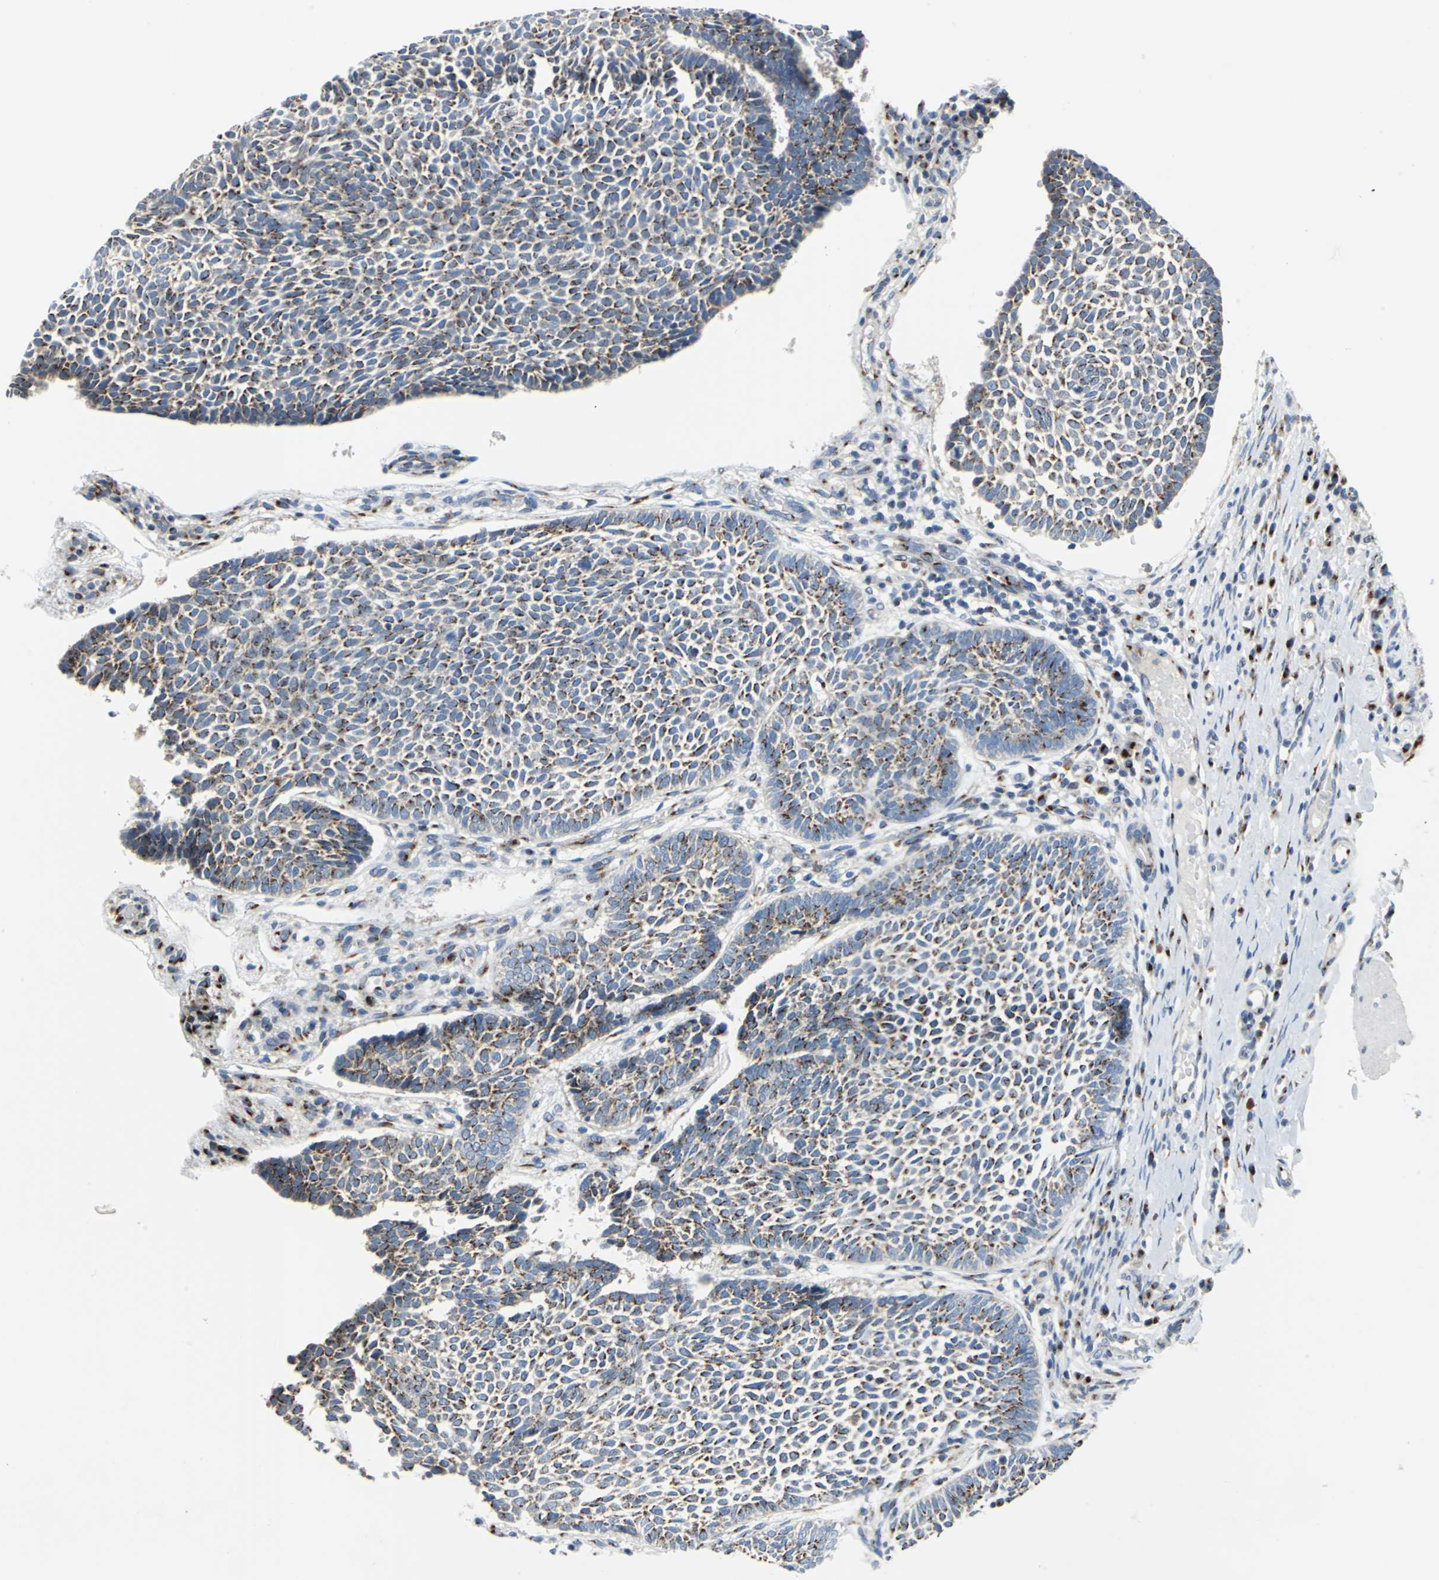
{"staining": {"intensity": "strong", "quantity": "25%-75%", "location": "cytoplasmic/membranous"}, "tissue": "skin cancer", "cell_type": "Tumor cells", "image_type": "cancer", "snomed": [{"axis": "morphology", "description": "Normal tissue, NOS"}, {"axis": "morphology", "description": "Basal cell carcinoma"}, {"axis": "topography", "description": "Skin"}], "caption": "Brown immunohistochemical staining in human skin cancer reveals strong cytoplasmic/membranous positivity in approximately 25%-75% of tumor cells. (DAB (3,3'-diaminobenzidine) IHC with brightfield microscopy, high magnification).", "gene": "GPR3", "patient": {"sex": "male", "age": 87}}